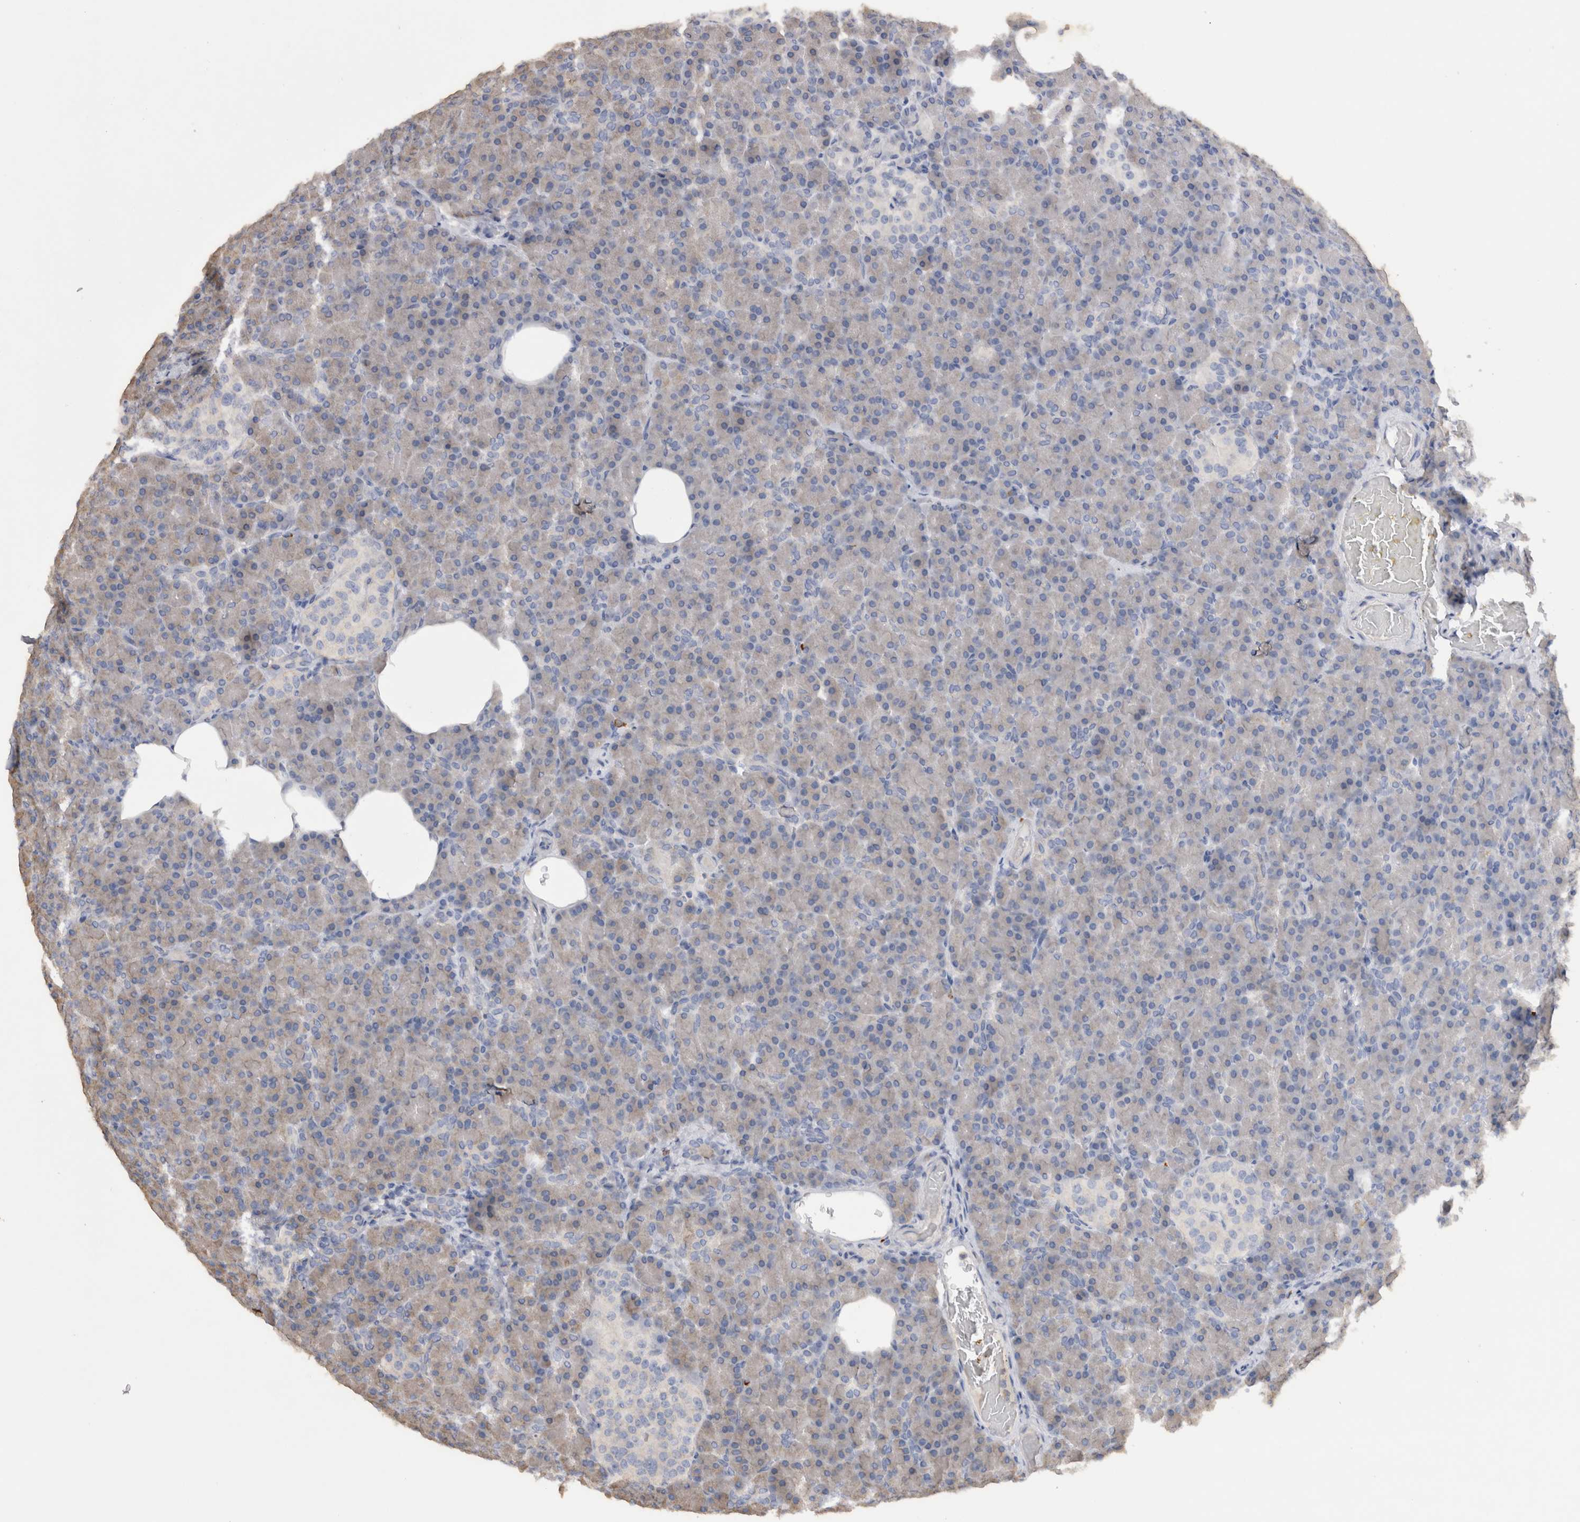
{"staining": {"intensity": "weak", "quantity": ">75%", "location": "cytoplasmic/membranous"}, "tissue": "pancreas", "cell_type": "Exocrine glandular cells", "image_type": "normal", "snomed": [{"axis": "morphology", "description": "Normal tissue, NOS"}, {"axis": "topography", "description": "Pancreas"}], "caption": "Weak cytoplasmic/membranous positivity for a protein is appreciated in approximately >75% of exocrine glandular cells of unremarkable pancreas using immunohistochemistry.", "gene": "VSIG4", "patient": {"sex": "female", "age": 43}}